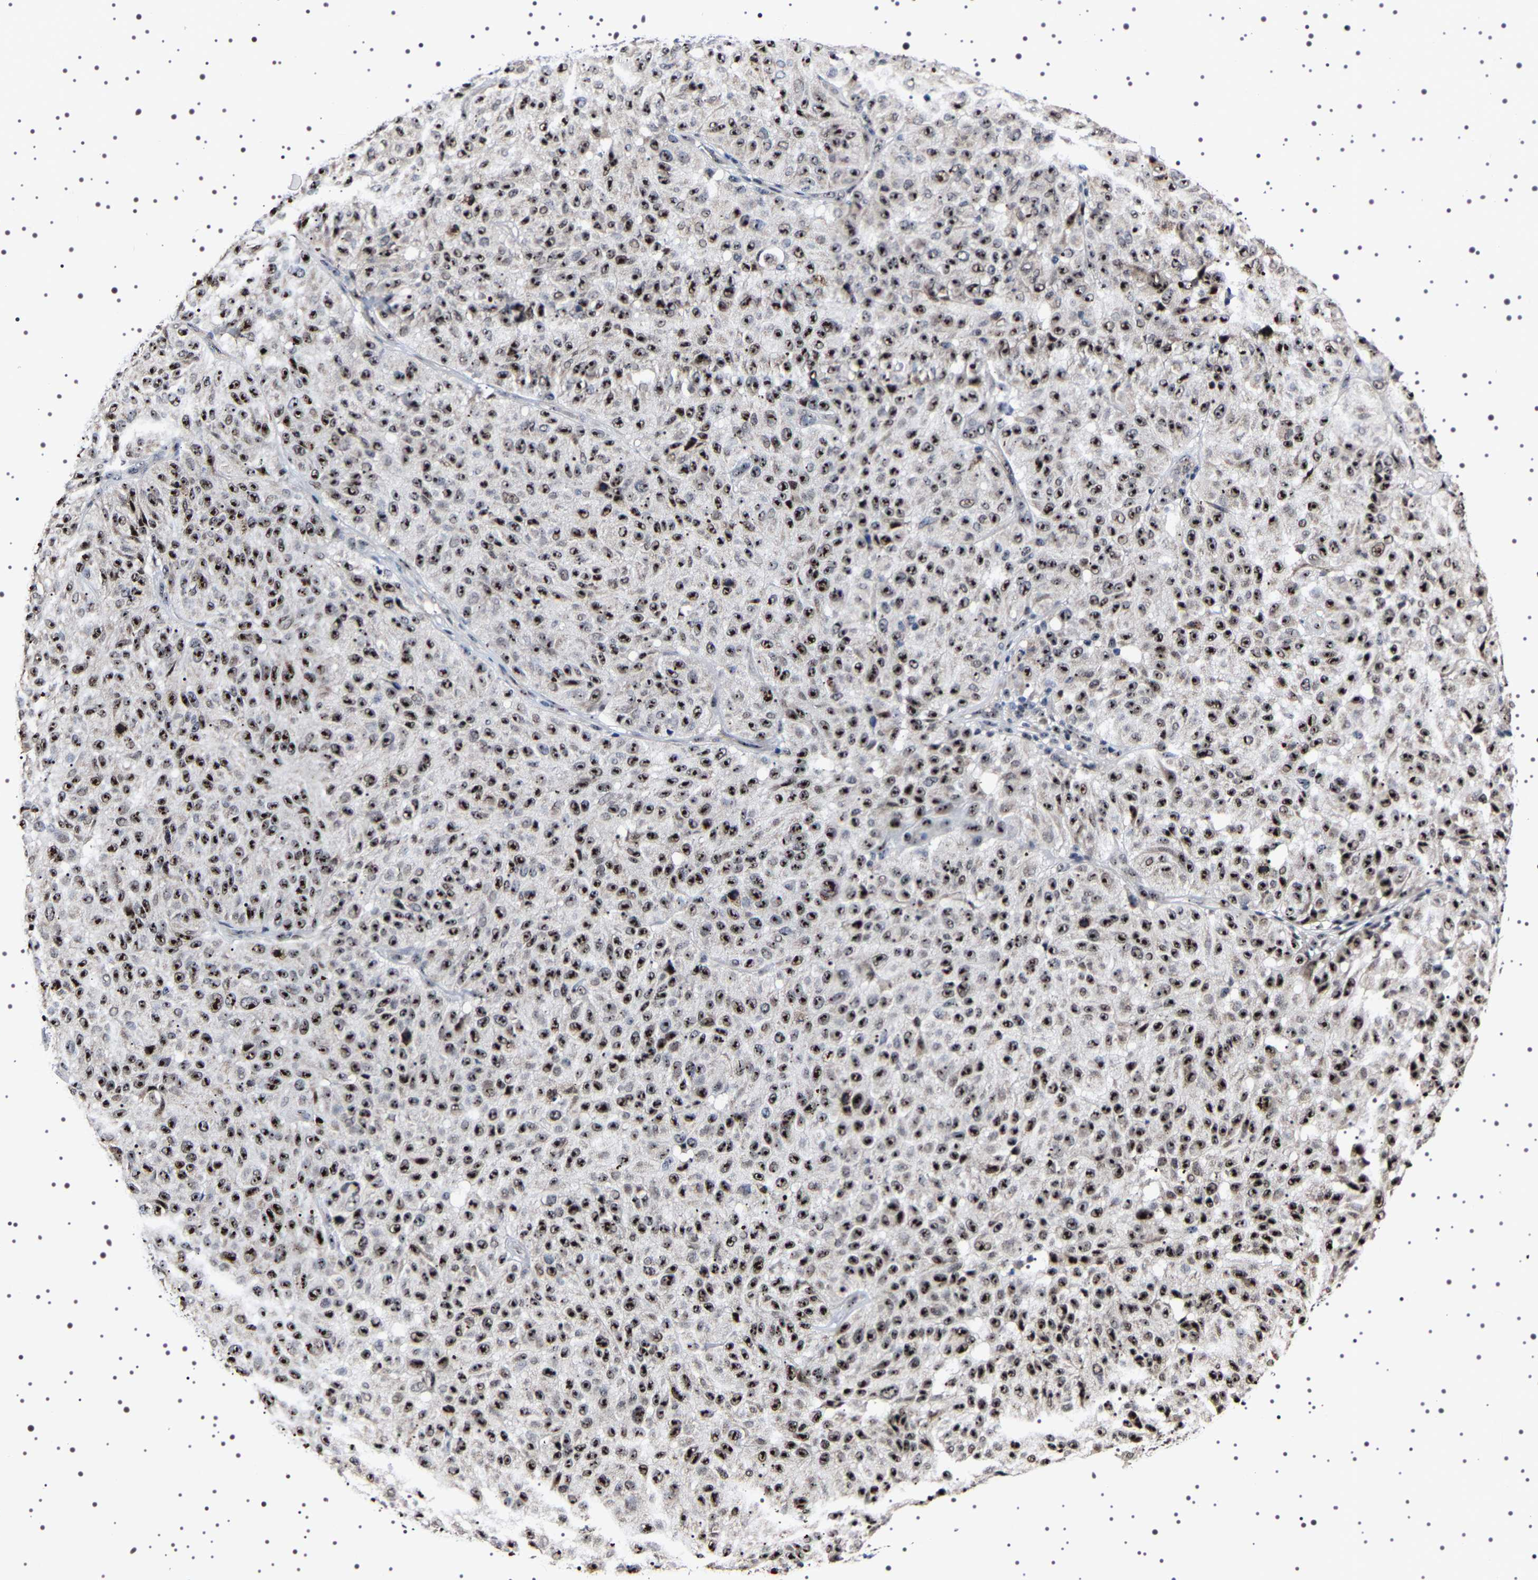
{"staining": {"intensity": "strong", "quantity": ">75%", "location": "nuclear"}, "tissue": "melanoma", "cell_type": "Tumor cells", "image_type": "cancer", "snomed": [{"axis": "morphology", "description": "Malignant melanoma, NOS"}, {"axis": "topography", "description": "Skin"}], "caption": "An IHC image of tumor tissue is shown. Protein staining in brown labels strong nuclear positivity in melanoma within tumor cells.", "gene": "GNL3", "patient": {"sex": "female", "age": 46}}